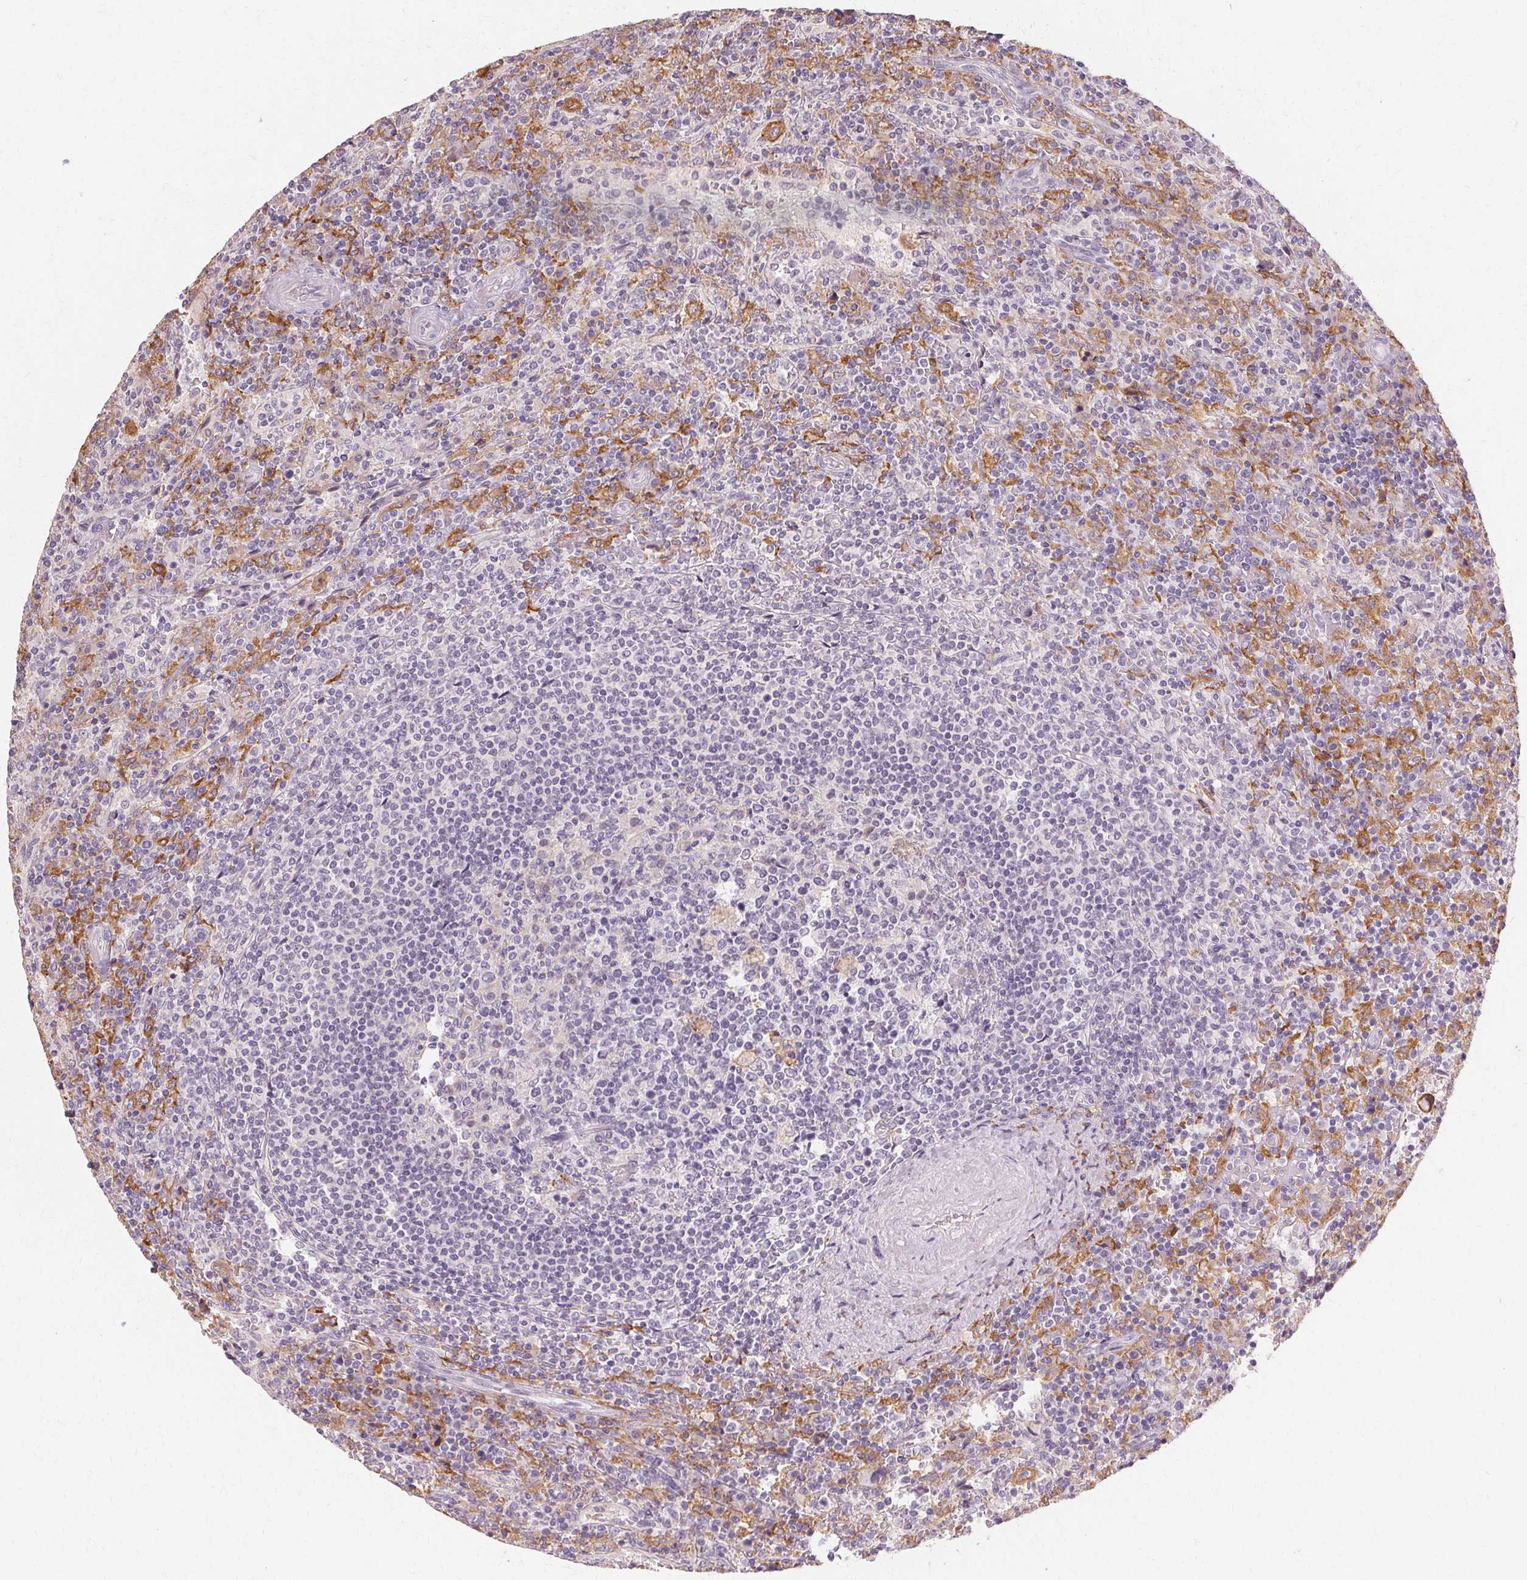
{"staining": {"intensity": "negative", "quantity": "none", "location": "none"}, "tissue": "lymphoma", "cell_type": "Tumor cells", "image_type": "cancer", "snomed": [{"axis": "morphology", "description": "Malignant lymphoma, non-Hodgkin's type, Low grade"}, {"axis": "topography", "description": "Spleen"}], "caption": "Immunohistochemical staining of human low-grade malignant lymphoma, non-Hodgkin's type demonstrates no significant expression in tumor cells.", "gene": "IFNGR1", "patient": {"sex": "male", "age": 62}}